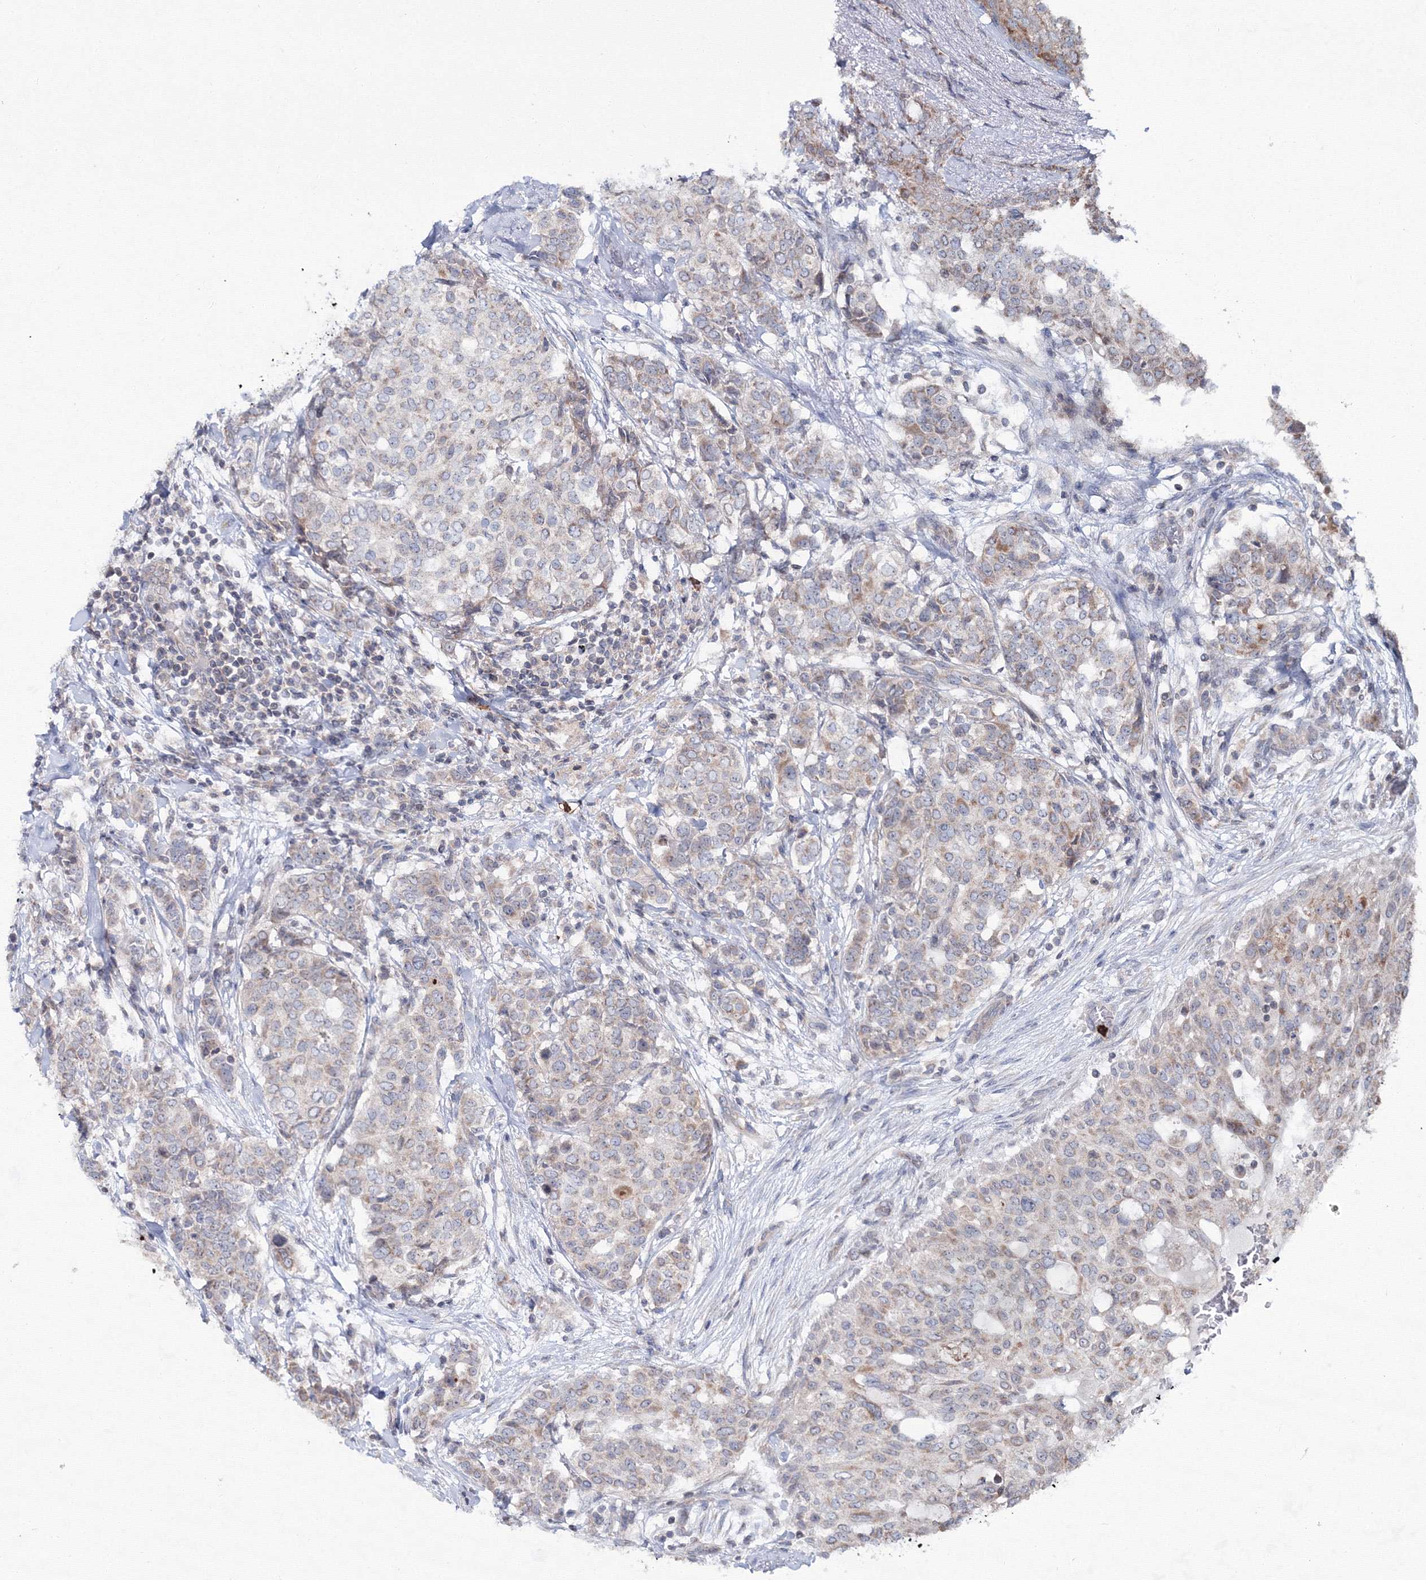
{"staining": {"intensity": "weak", "quantity": "25%-75%", "location": "cytoplasmic/membranous"}, "tissue": "breast cancer", "cell_type": "Tumor cells", "image_type": "cancer", "snomed": [{"axis": "morphology", "description": "Lobular carcinoma"}, {"axis": "topography", "description": "Breast"}], "caption": "IHC photomicrograph of breast cancer stained for a protein (brown), which exhibits low levels of weak cytoplasmic/membranous expression in approximately 25%-75% of tumor cells.", "gene": "MKRN2", "patient": {"sex": "female", "age": 51}}